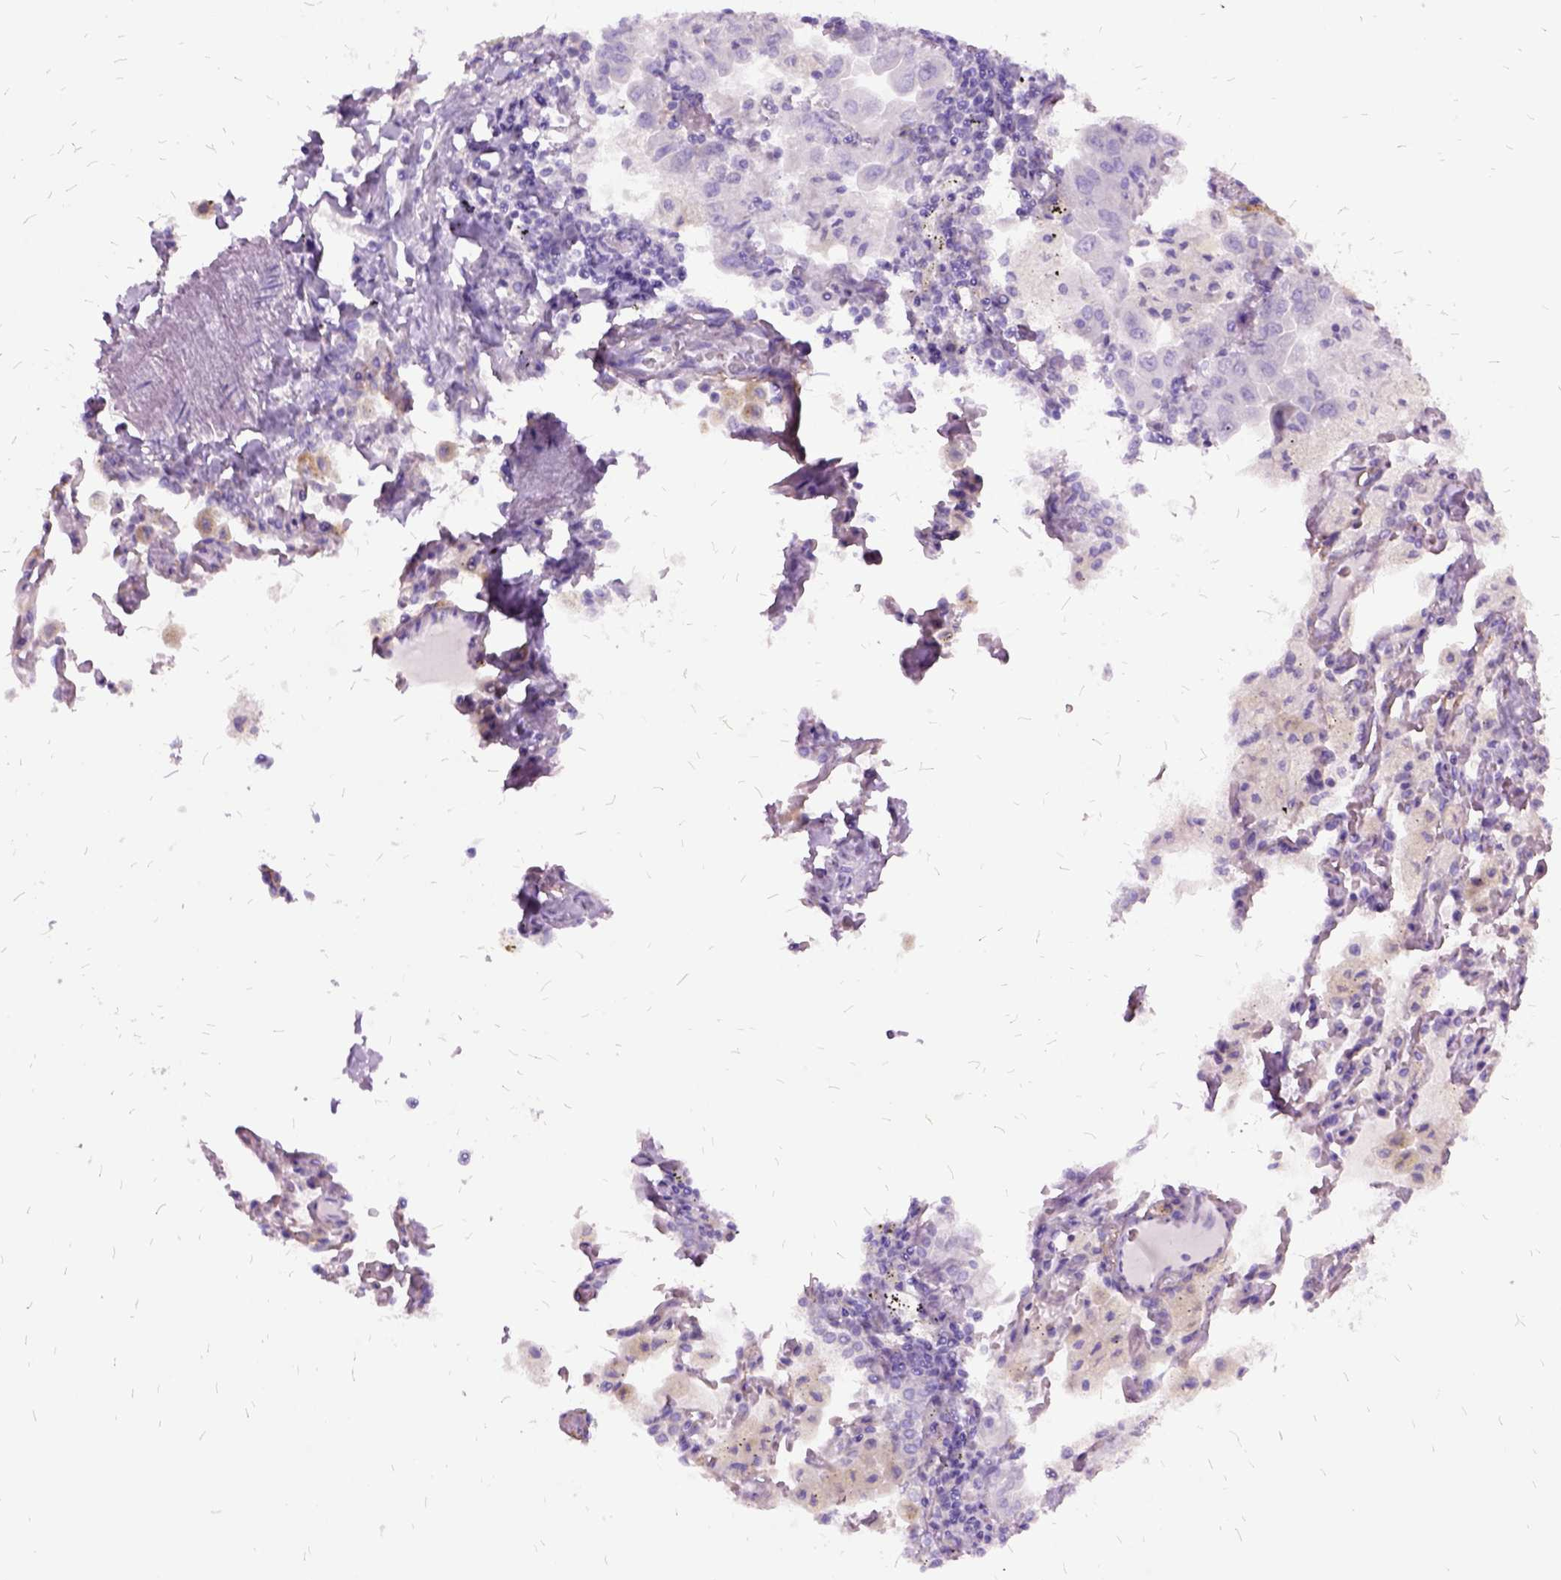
{"staining": {"intensity": "negative", "quantity": "none", "location": "none"}, "tissue": "lung cancer", "cell_type": "Tumor cells", "image_type": "cancer", "snomed": [{"axis": "morphology", "description": "Adenocarcinoma, NOS"}, {"axis": "topography", "description": "Lung"}], "caption": "A high-resolution photomicrograph shows IHC staining of lung cancer, which demonstrates no significant staining in tumor cells. (DAB (3,3'-diaminobenzidine) immunohistochemistry (IHC) with hematoxylin counter stain).", "gene": "MME", "patient": {"sex": "male", "age": 64}}